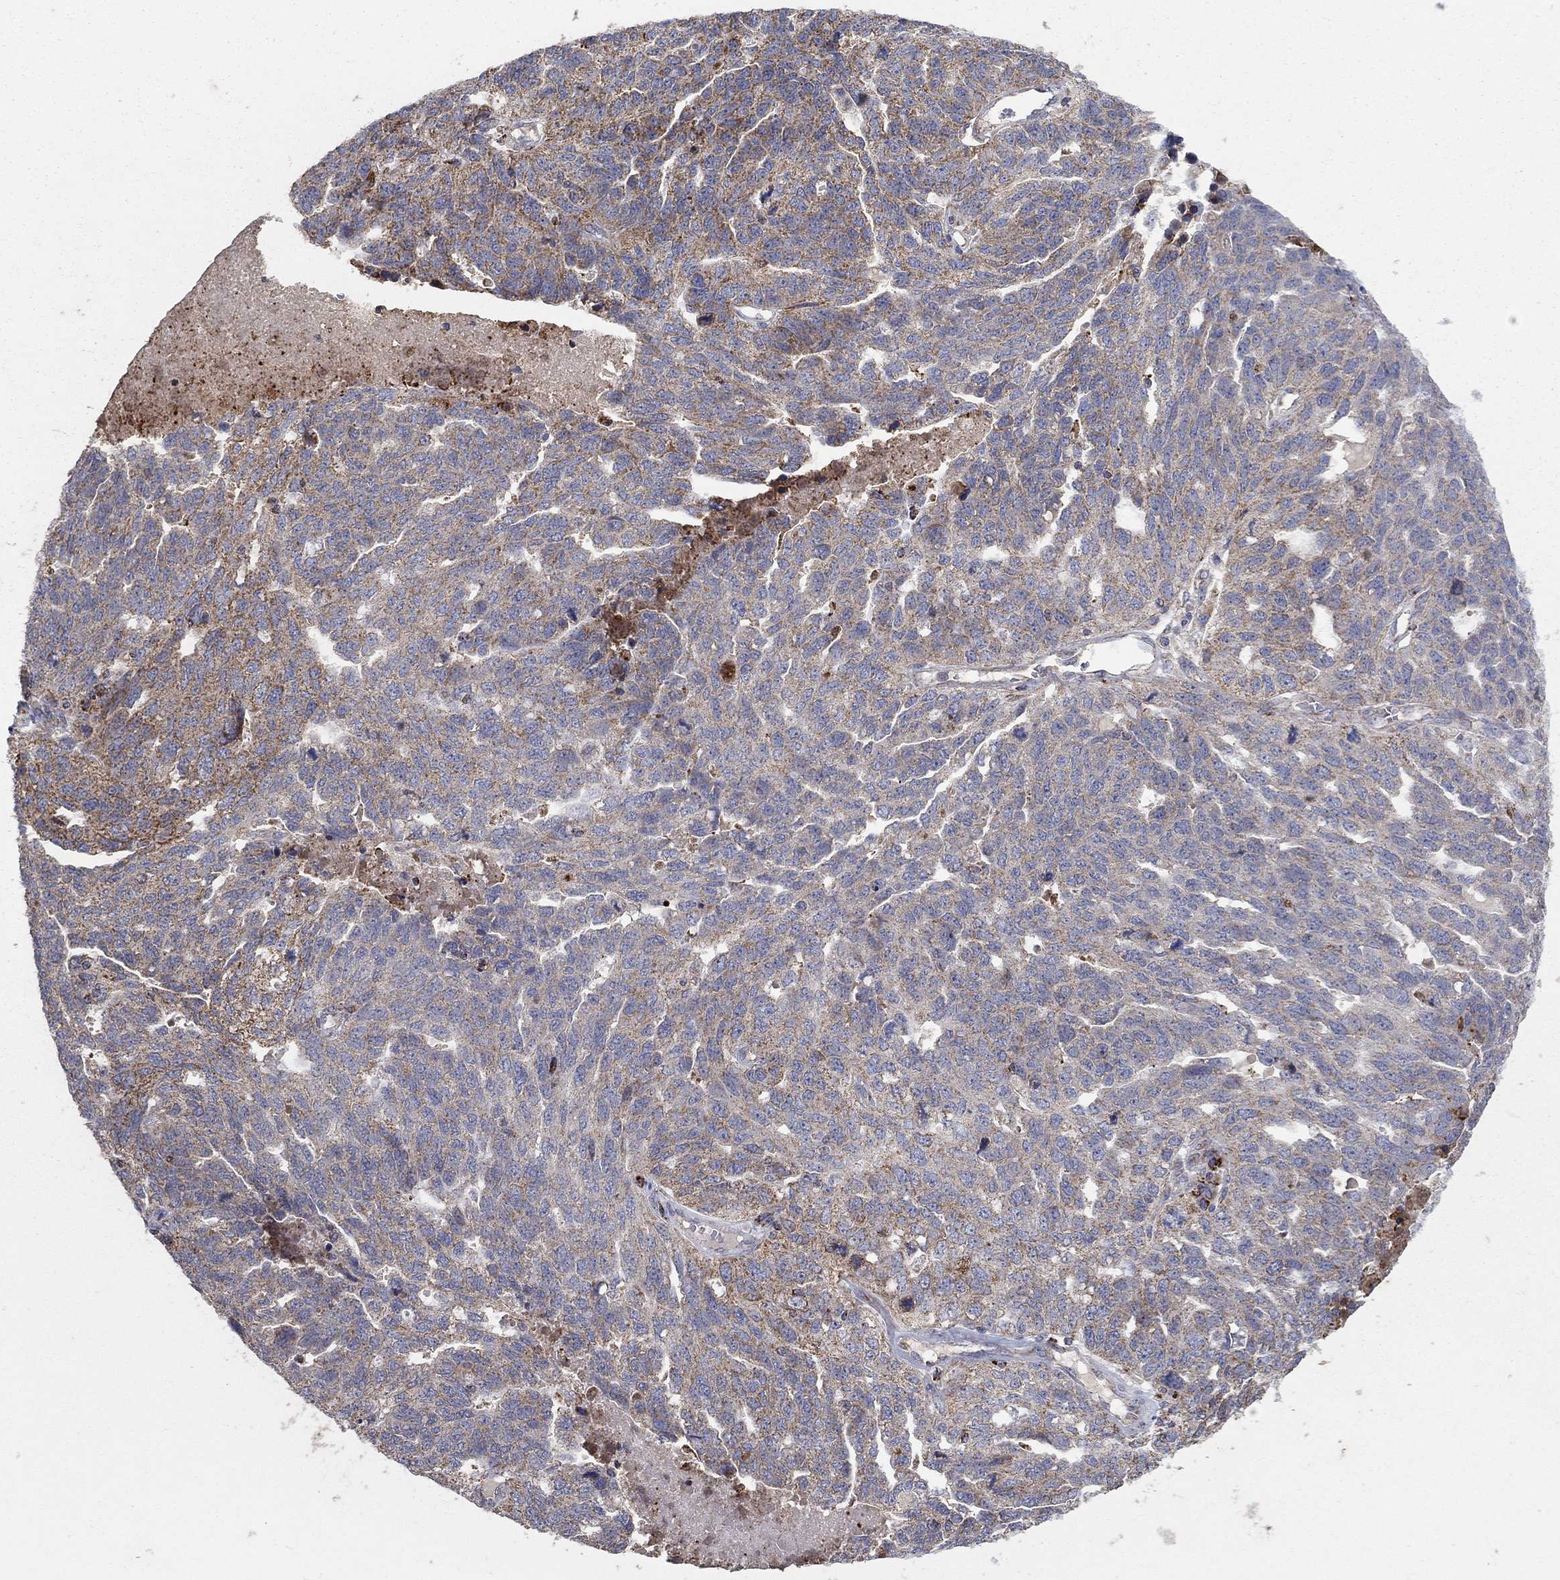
{"staining": {"intensity": "moderate", "quantity": "25%-75%", "location": "cytoplasmic/membranous"}, "tissue": "ovarian cancer", "cell_type": "Tumor cells", "image_type": "cancer", "snomed": [{"axis": "morphology", "description": "Cystadenocarcinoma, serous, NOS"}, {"axis": "topography", "description": "Ovary"}], "caption": "IHC (DAB (3,3'-diaminobenzidine)) staining of ovarian cancer (serous cystadenocarcinoma) exhibits moderate cytoplasmic/membranous protein expression in about 25%-75% of tumor cells. The staining was performed using DAB to visualize the protein expression in brown, while the nuclei were stained in blue with hematoxylin (Magnification: 20x).", "gene": "GPSM1", "patient": {"sex": "female", "age": 71}}